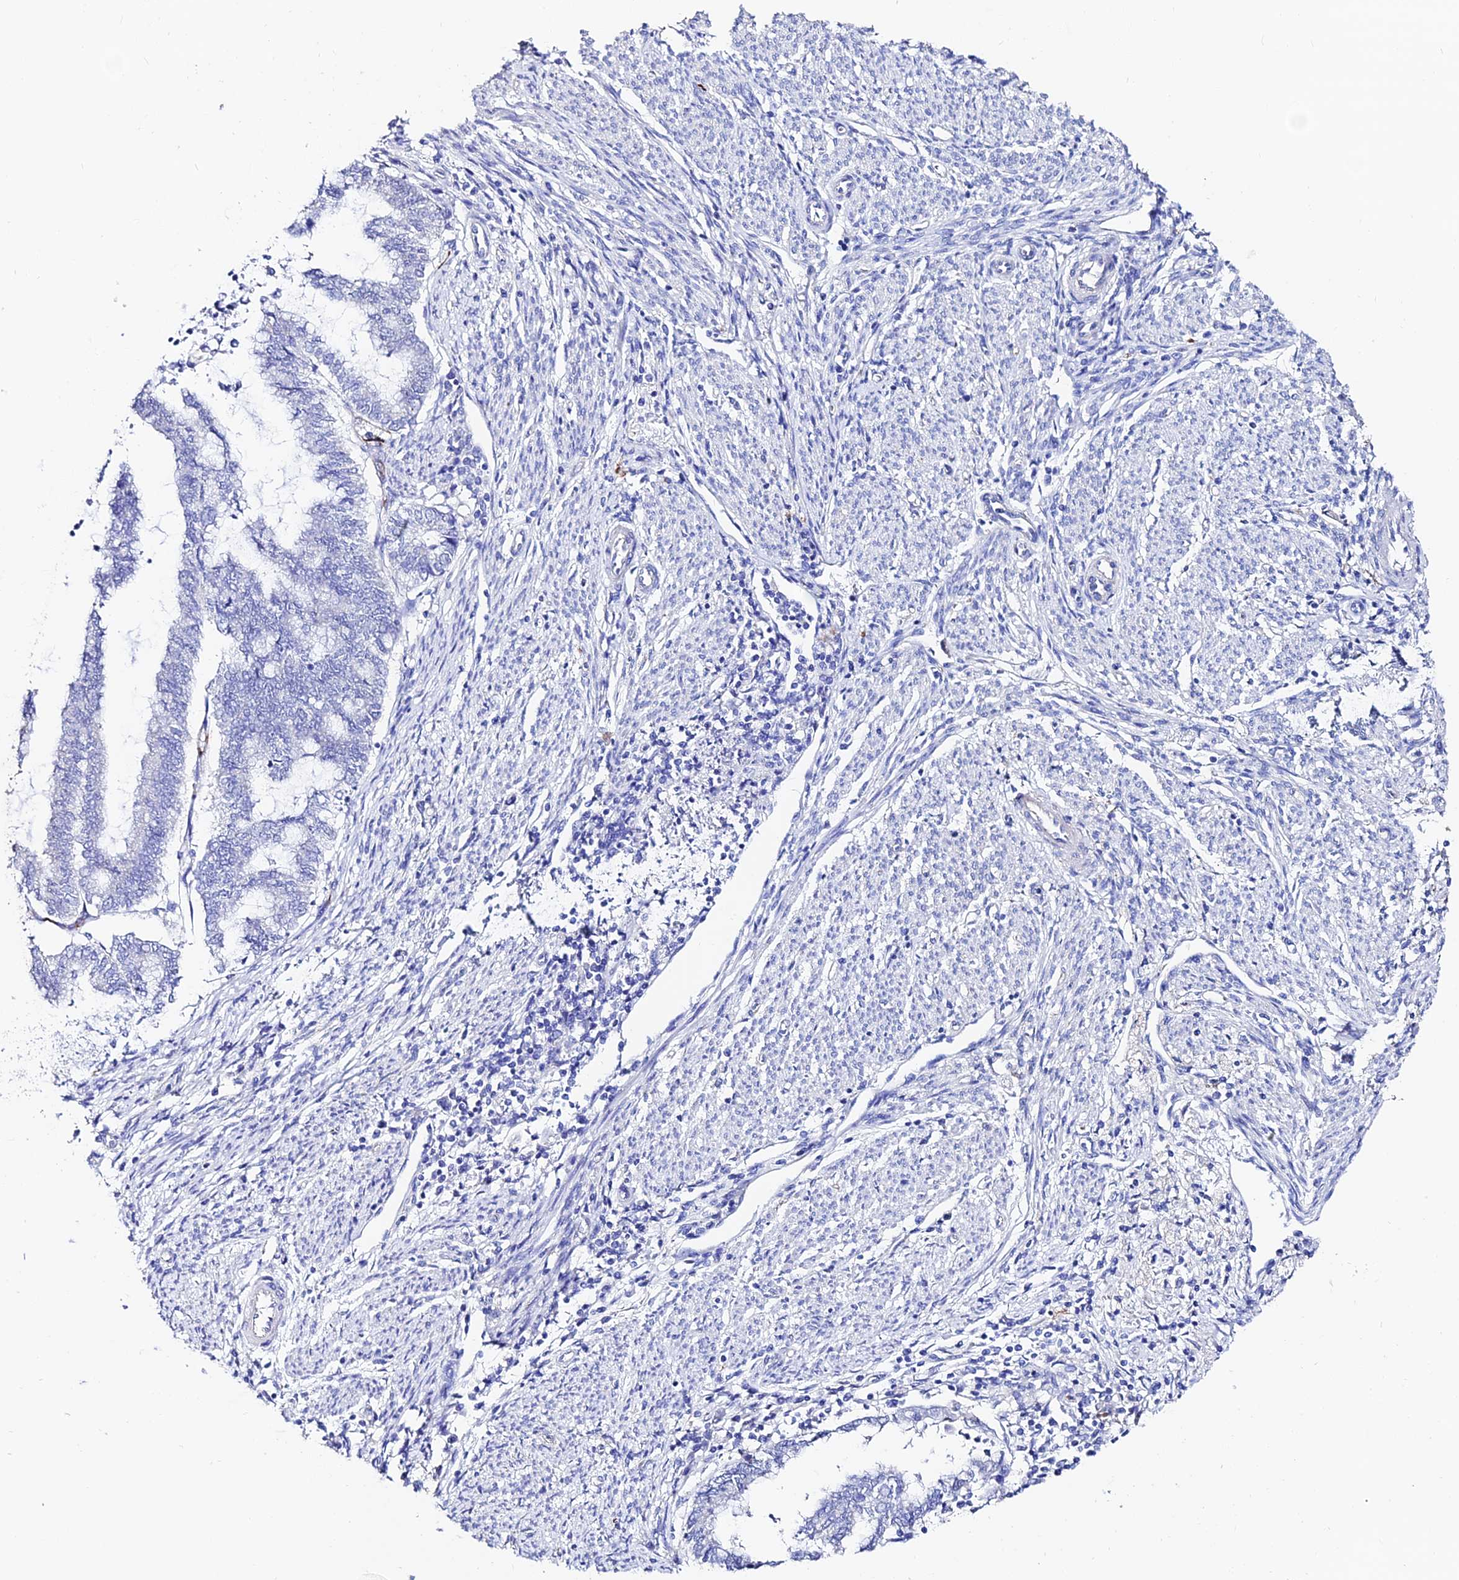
{"staining": {"intensity": "negative", "quantity": "none", "location": "none"}, "tissue": "endometrial cancer", "cell_type": "Tumor cells", "image_type": "cancer", "snomed": [{"axis": "morphology", "description": "Adenocarcinoma, NOS"}, {"axis": "topography", "description": "Endometrium"}], "caption": "Tumor cells are negative for protein expression in human adenocarcinoma (endometrial).", "gene": "ESM1", "patient": {"sex": "female", "age": 79}}